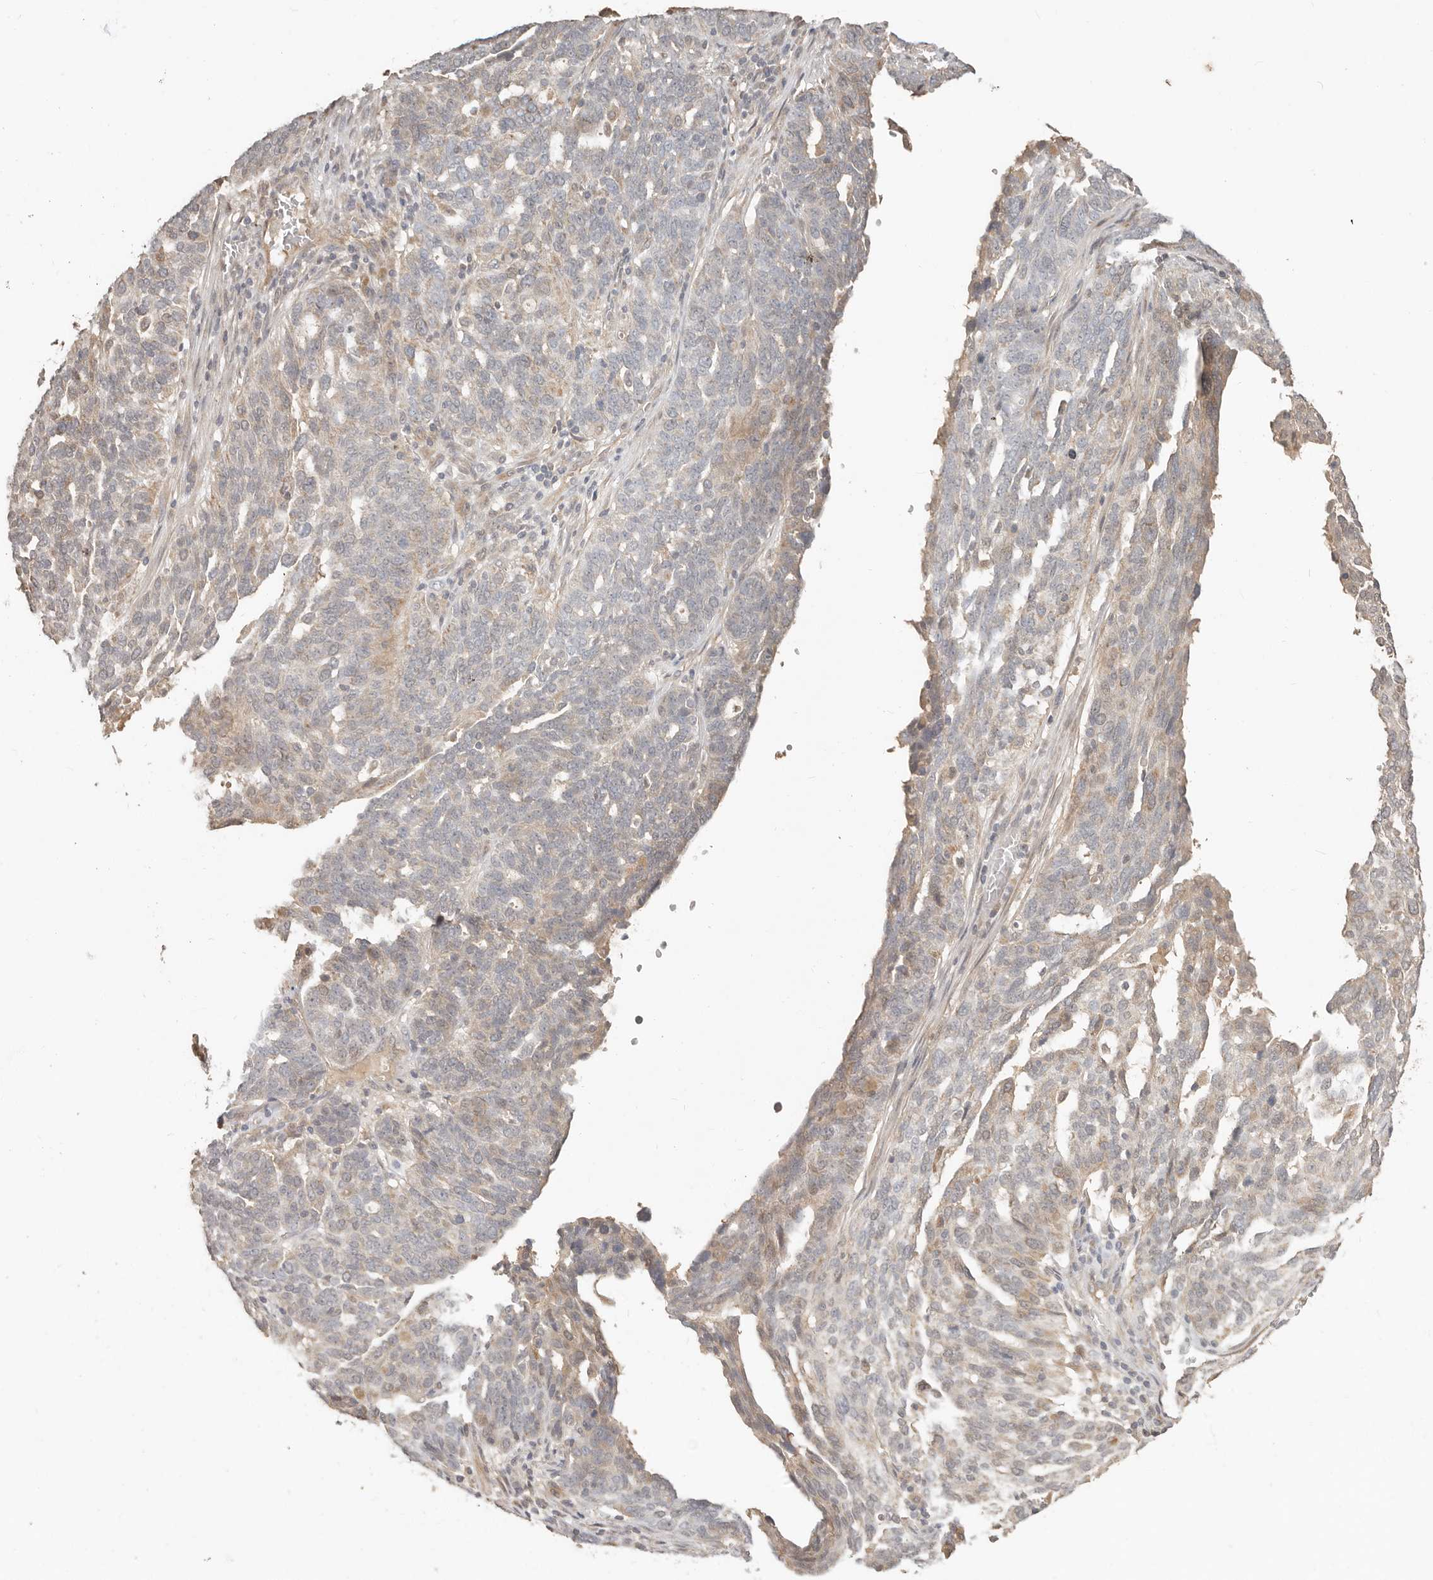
{"staining": {"intensity": "weak", "quantity": "25%-75%", "location": "cytoplasmic/membranous"}, "tissue": "ovarian cancer", "cell_type": "Tumor cells", "image_type": "cancer", "snomed": [{"axis": "morphology", "description": "Cystadenocarcinoma, serous, NOS"}, {"axis": "topography", "description": "Ovary"}], "caption": "Protein analysis of ovarian cancer (serous cystadenocarcinoma) tissue exhibits weak cytoplasmic/membranous expression in approximately 25%-75% of tumor cells.", "gene": "MTFR2", "patient": {"sex": "female", "age": 59}}